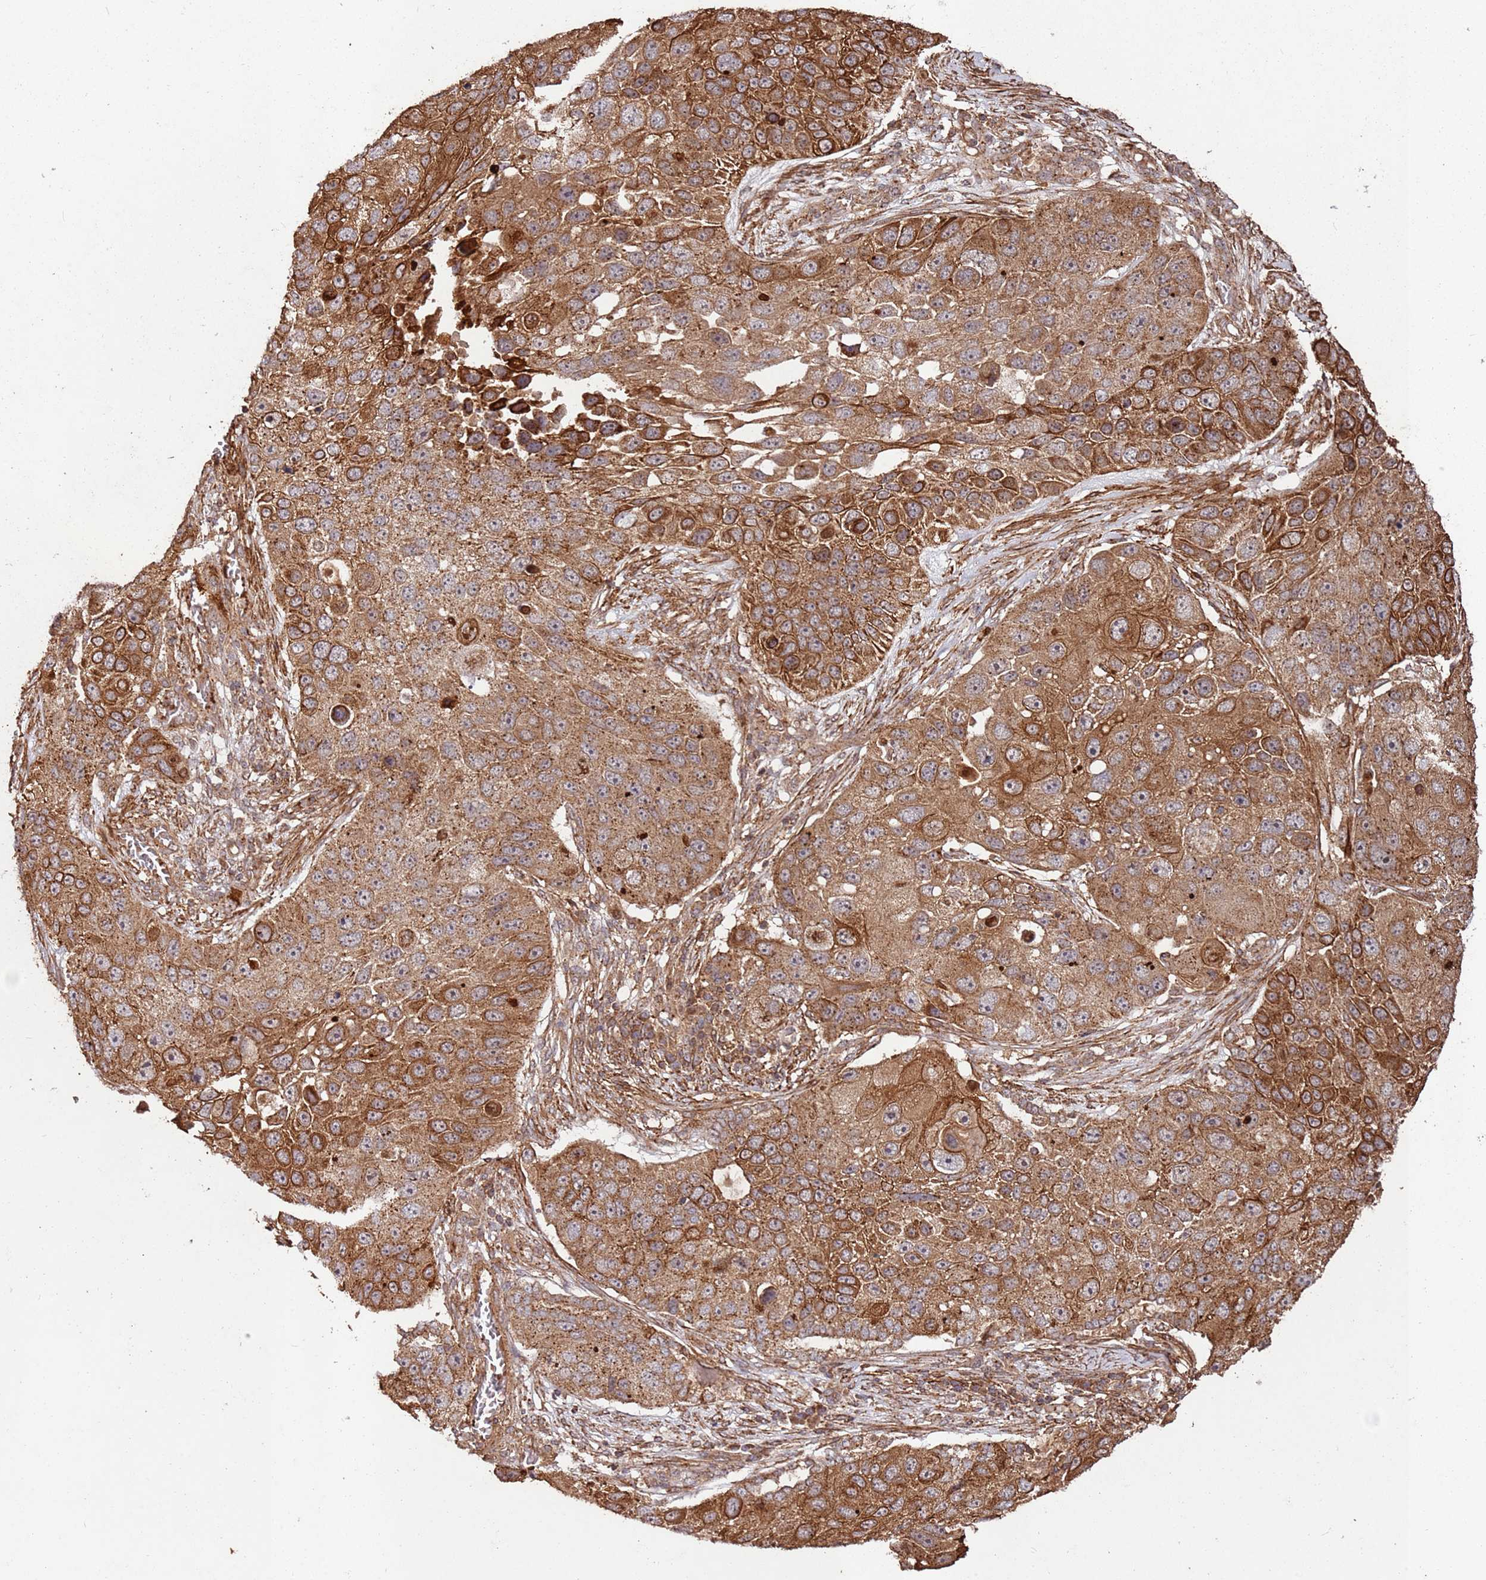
{"staining": {"intensity": "moderate", "quantity": ">75%", "location": "cytoplasmic/membranous"}, "tissue": "lung cancer", "cell_type": "Tumor cells", "image_type": "cancer", "snomed": [{"axis": "morphology", "description": "Squamous cell carcinoma, NOS"}, {"axis": "topography", "description": "Lung"}], "caption": "A brown stain highlights moderate cytoplasmic/membranous staining of a protein in lung cancer tumor cells.", "gene": "FAM186A", "patient": {"sex": "male", "age": 61}}